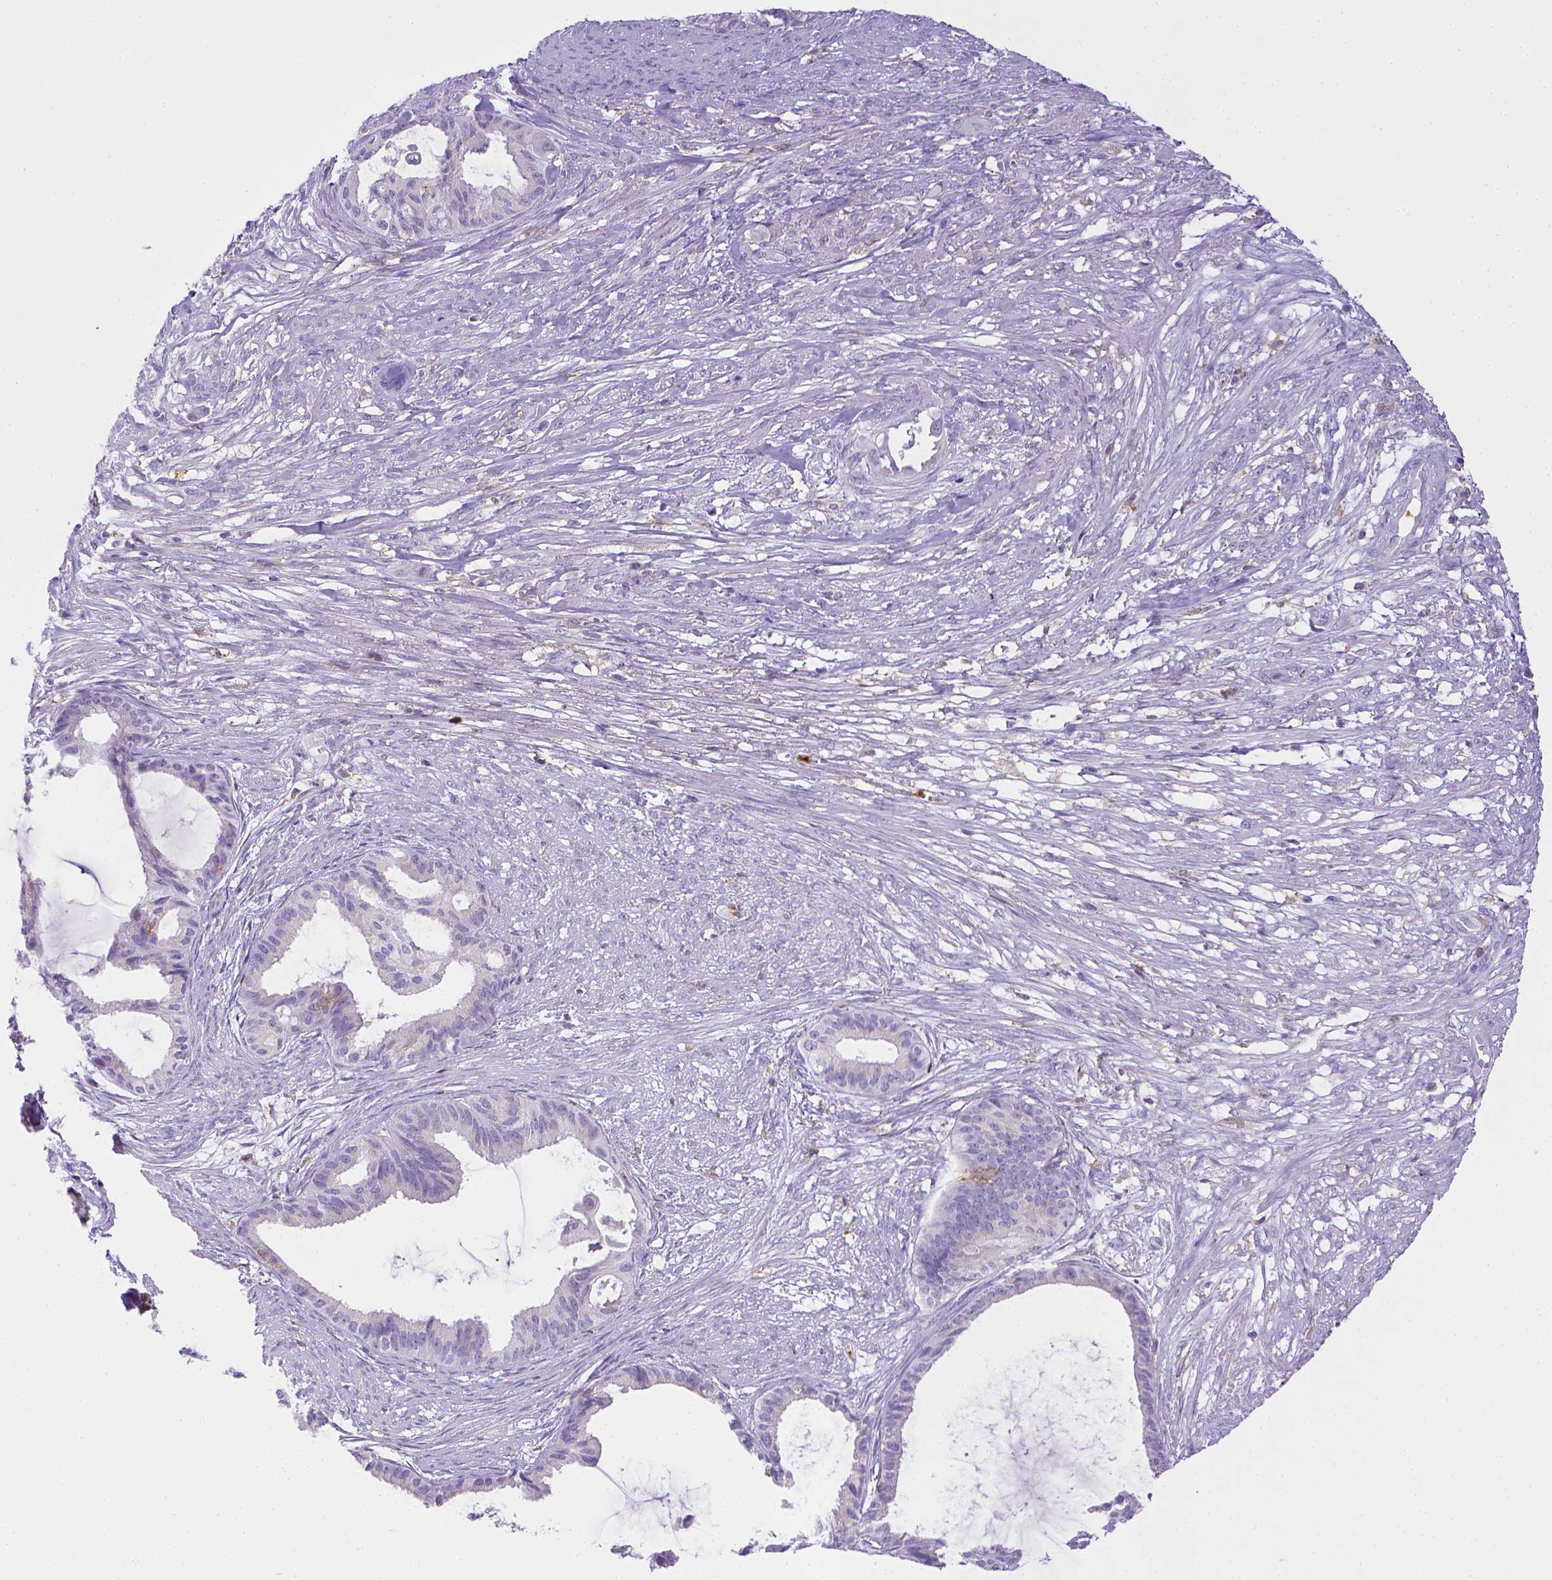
{"staining": {"intensity": "negative", "quantity": "none", "location": "none"}, "tissue": "endometrial cancer", "cell_type": "Tumor cells", "image_type": "cancer", "snomed": [{"axis": "morphology", "description": "Adenocarcinoma, NOS"}, {"axis": "topography", "description": "Endometrium"}], "caption": "Micrograph shows no significant protein positivity in tumor cells of endometrial adenocarcinoma.", "gene": "ITGAM", "patient": {"sex": "female", "age": 86}}